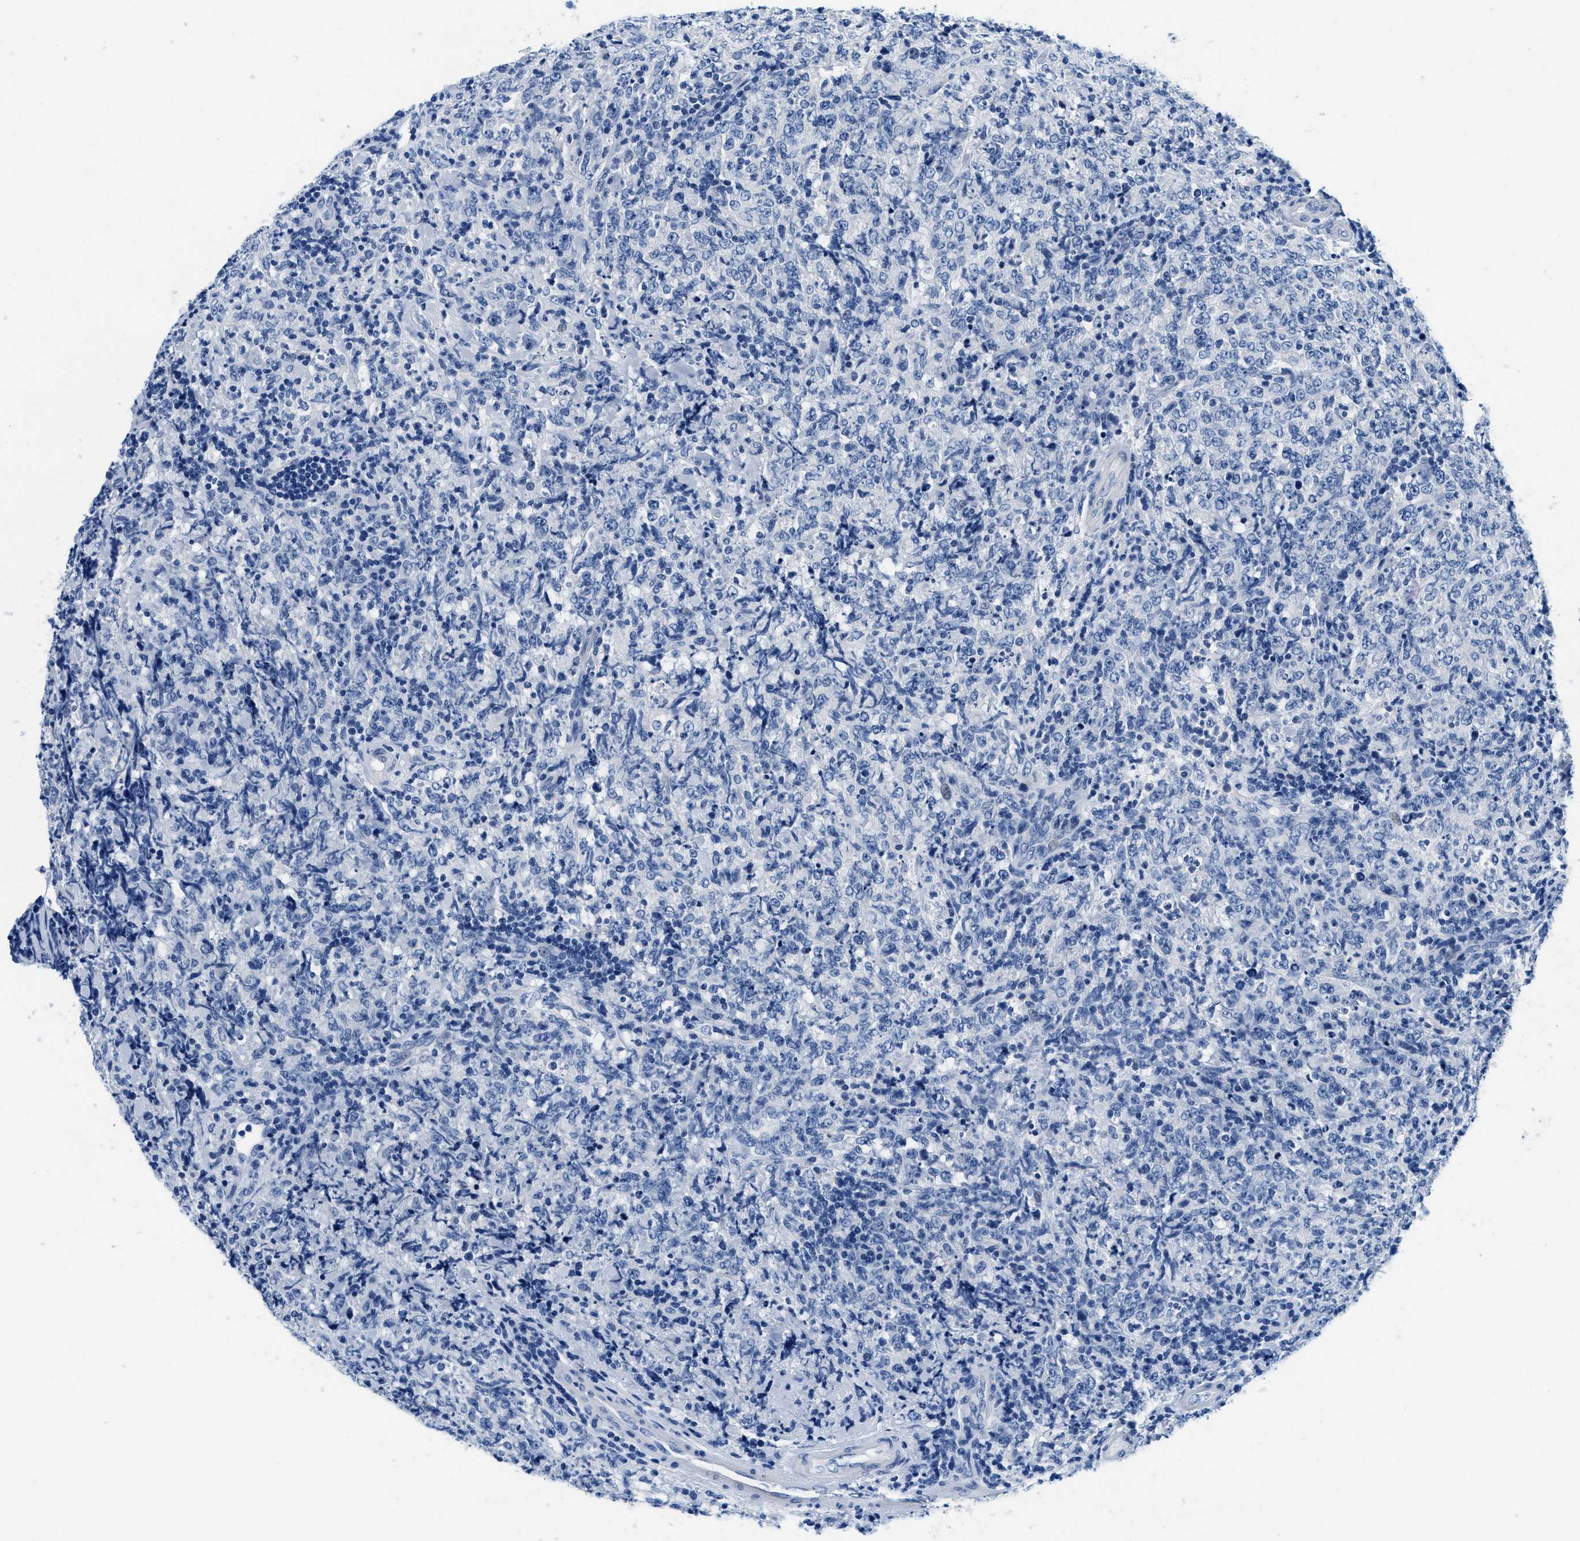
{"staining": {"intensity": "negative", "quantity": "none", "location": "none"}, "tissue": "lymphoma", "cell_type": "Tumor cells", "image_type": "cancer", "snomed": [{"axis": "morphology", "description": "Malignant lymphoma, non-Hodgkin's type, High grade"}, {"axis": "topography", "description": "Tonsil"}], "caption": "This is an immunohistochemistry image of lymphoma. There is no positivity in tumor cells.", "gene": "GSTM3", "patient": {"sex": "female", "age": 36}}